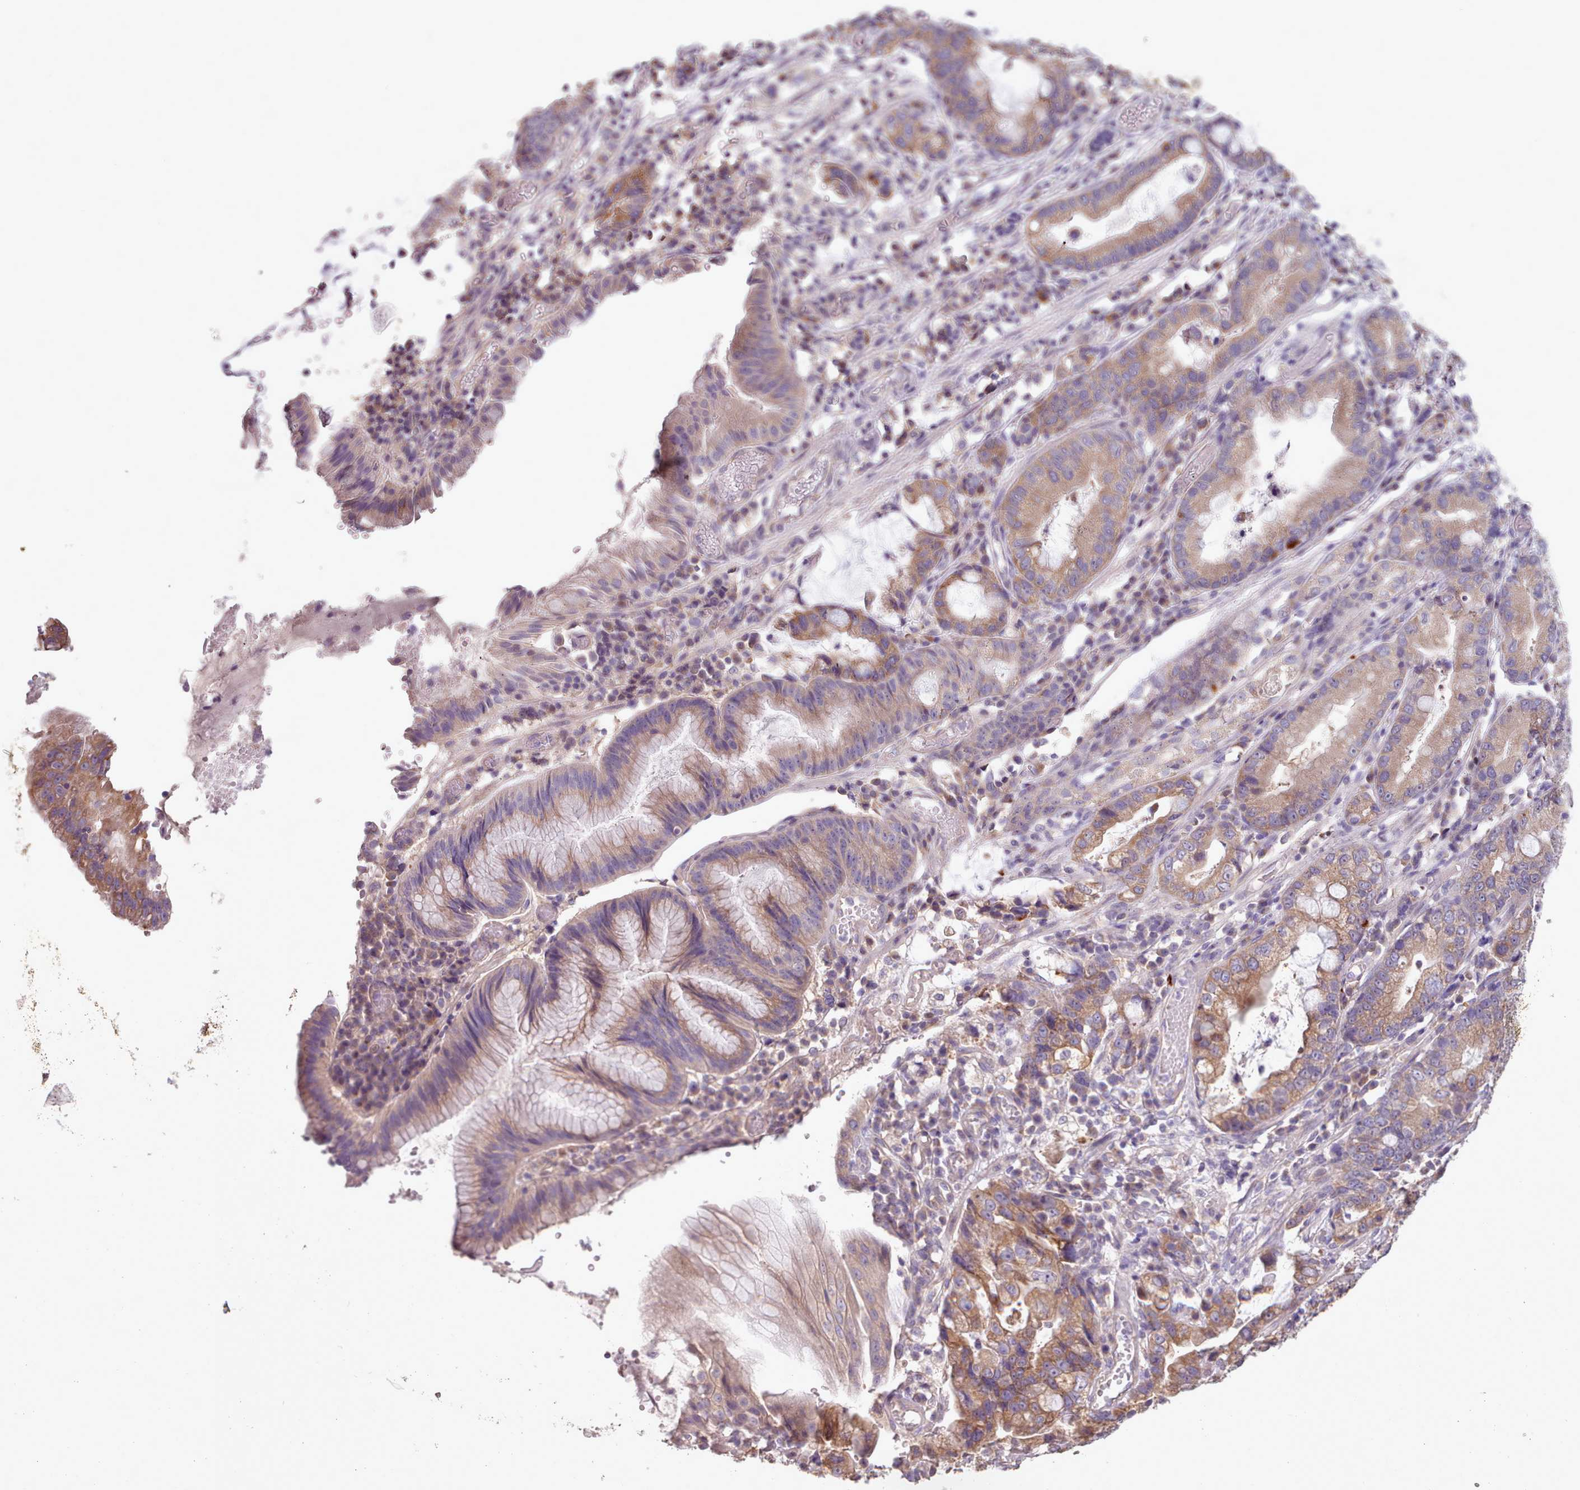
{"staining": {"intensity": "moderate", "quantity": ">75%", "location": "cytoplasmic/membranous"}, "tissue": "stomach cancer", "cell_type": "Tumor cells", "image_type": "cancer", "snomed": [{"axis": "morphology", "description": "Adenocarcinoma, NOS"}, {"axis": "topography", "description": "Stomach"}], "caption": "IHC histopathology image of neoplastic tissue: human adenocarcinoma (stomach) stained using immunohistochemistry exhibits medium levels of moderate protein expression localized specifically in the cytoplasmic/membranous of tumor cells, appearing as a cytoplasmic/membranous brown color.", "gene": "DPF1", "patient": {"sex": "male", "age": 55}}